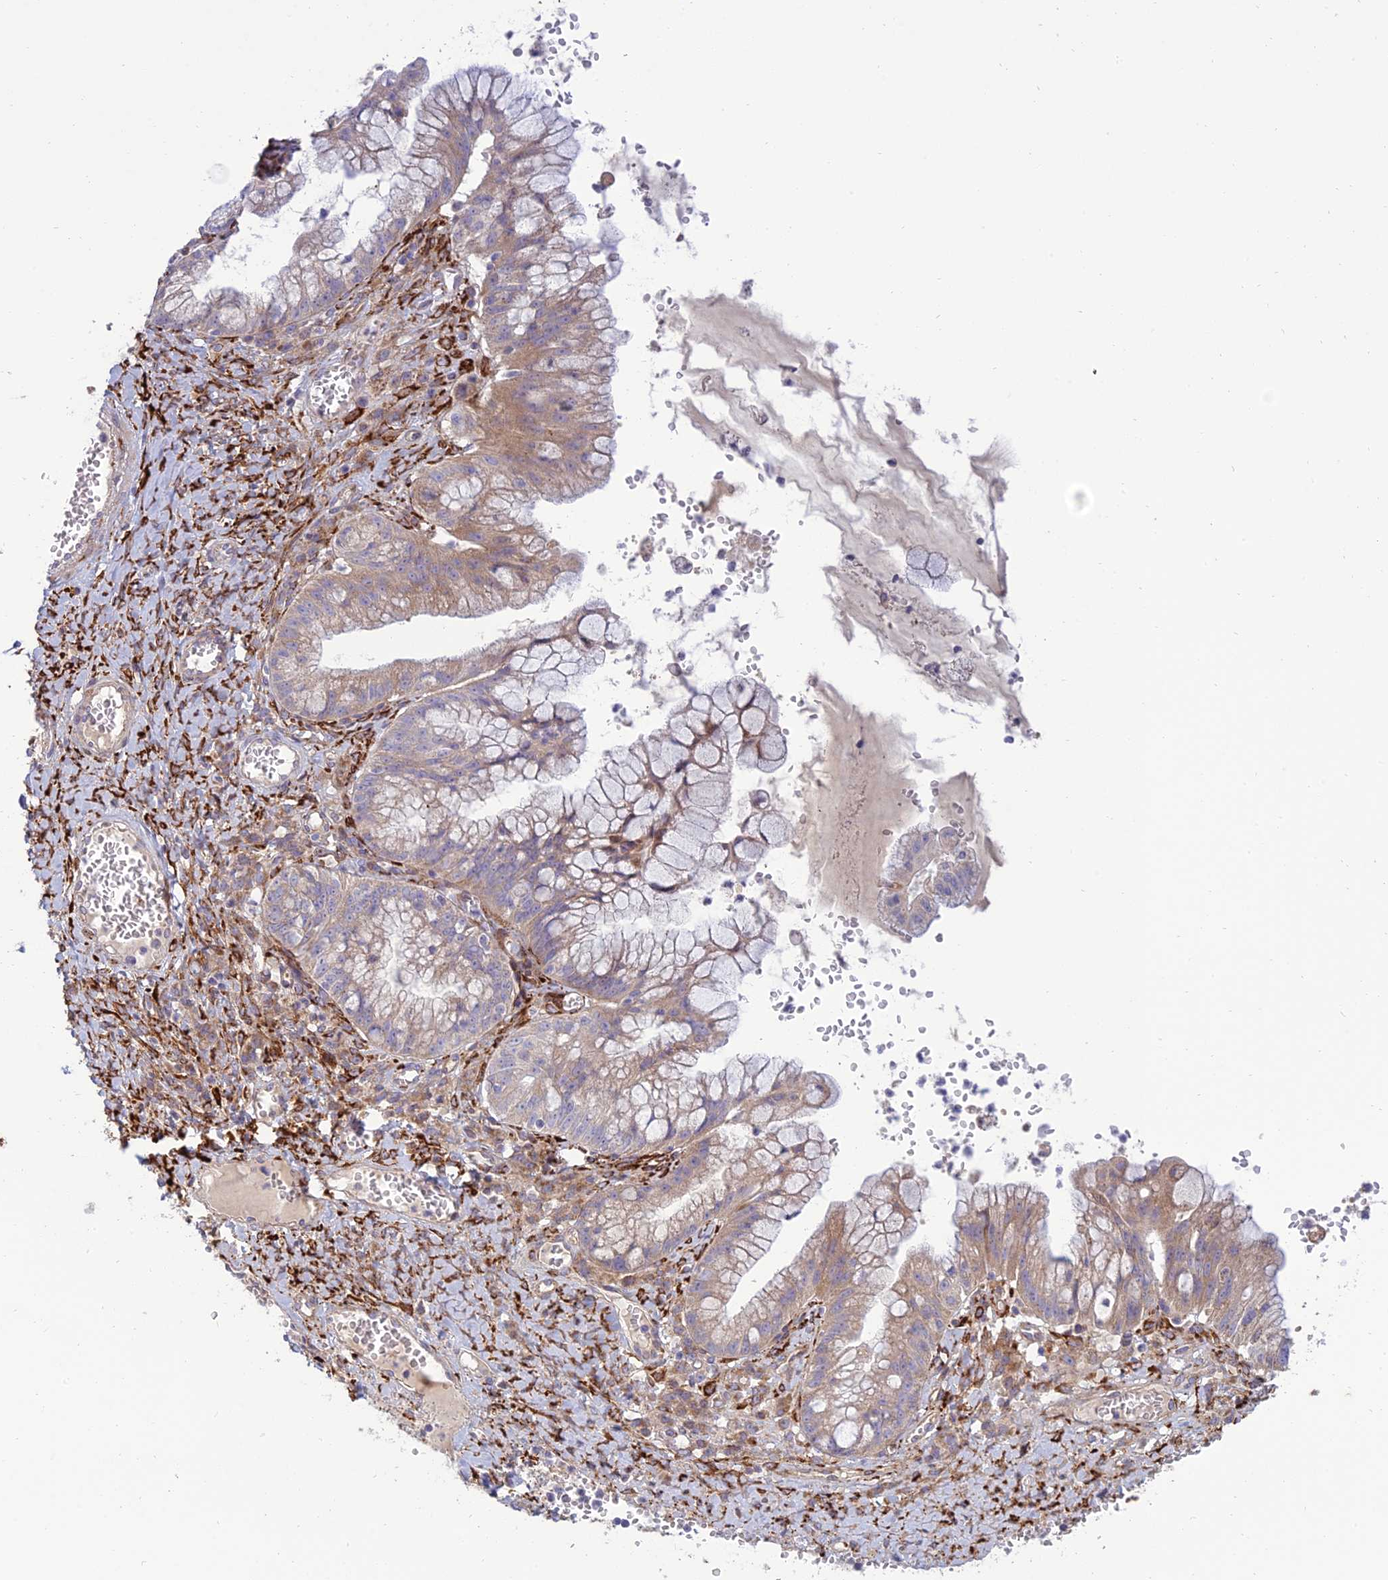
{"staining": {"intensity": "weak", "quantity": "25%-75%", "location": "cytoplasmic/membranous"}, "tissue": "ovarian cancer", "cell_type": "Tumor cells", "image_type": "cancer", "snomed": [{"axis": "morphology", "description": "Cystadenocarcinoma, mucinous, NOS"}, {"axis": "topography", "description": "Ovary"}], "caption": "Immunohistochemical staining of human ovarian cancer demonstrates low levels of weak cytoplasmic/membranous protein positivity in about 25%-75% of tumor cells. (DAB (3,3'-diaminobenzidine) IHC with brightfield microscopy, high magnification).", "gene": "RCN3", "patient": {"sex": "female", "age": 70}}